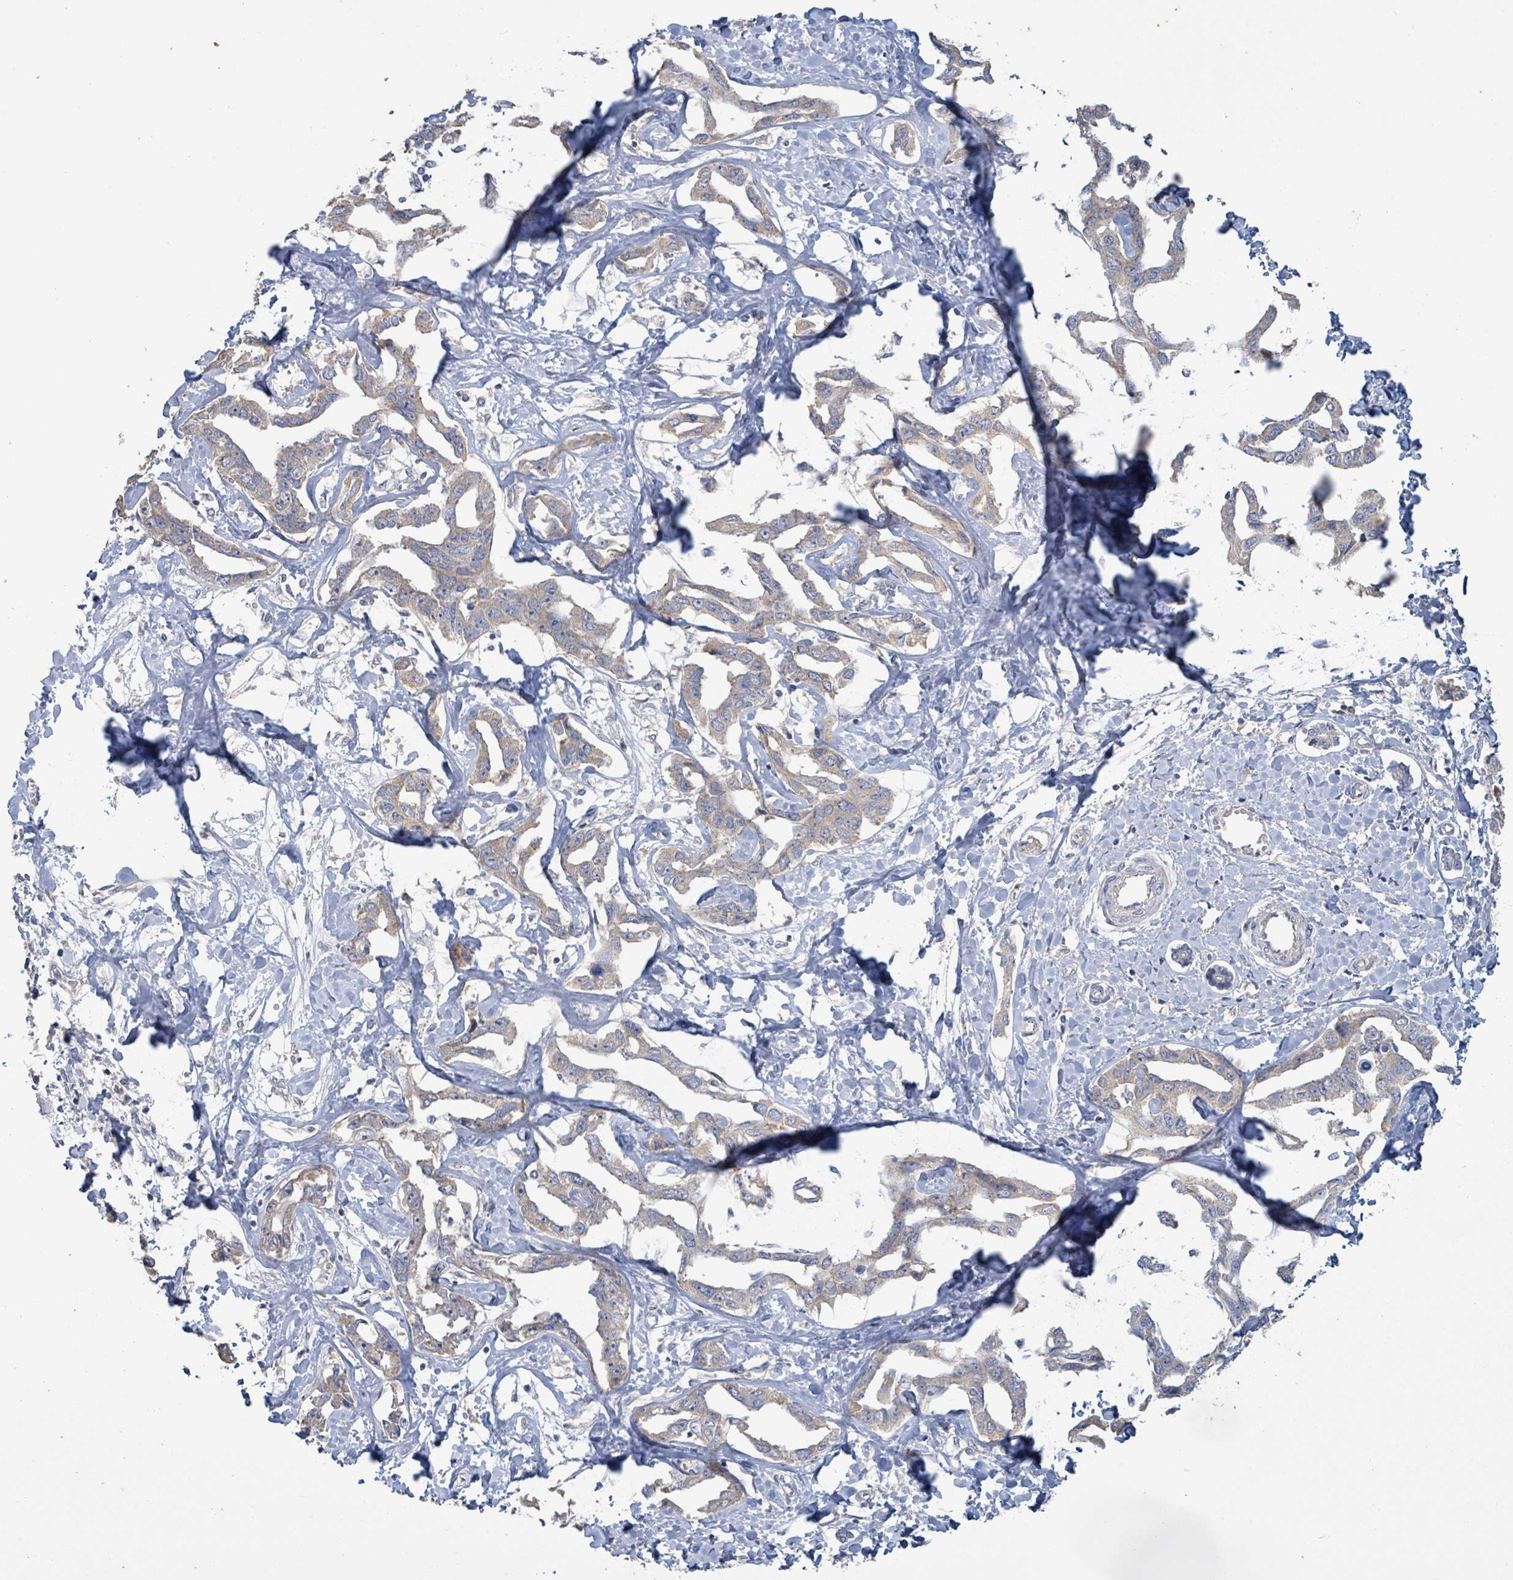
{"staining": {"intensity": "weak", "quantity": ">75%", "location": "cytoplasmic/membranous"}, "tissue": "liver cancer", "cell_type": "Tumor cells", "image_type": "cancer", "snomed": [{"axis": "morphology", "description": "Cholangiocarcinoma"}, {"axis": "topography", "description": "Liver"}], "caption": "Cholangiocarcinoma (liver) stained for a protein displays weak cytoplasmic/membranous positivity in tumor cells.", "gene": "RPL32", "patient": {"sex": "male", "age": 59}}